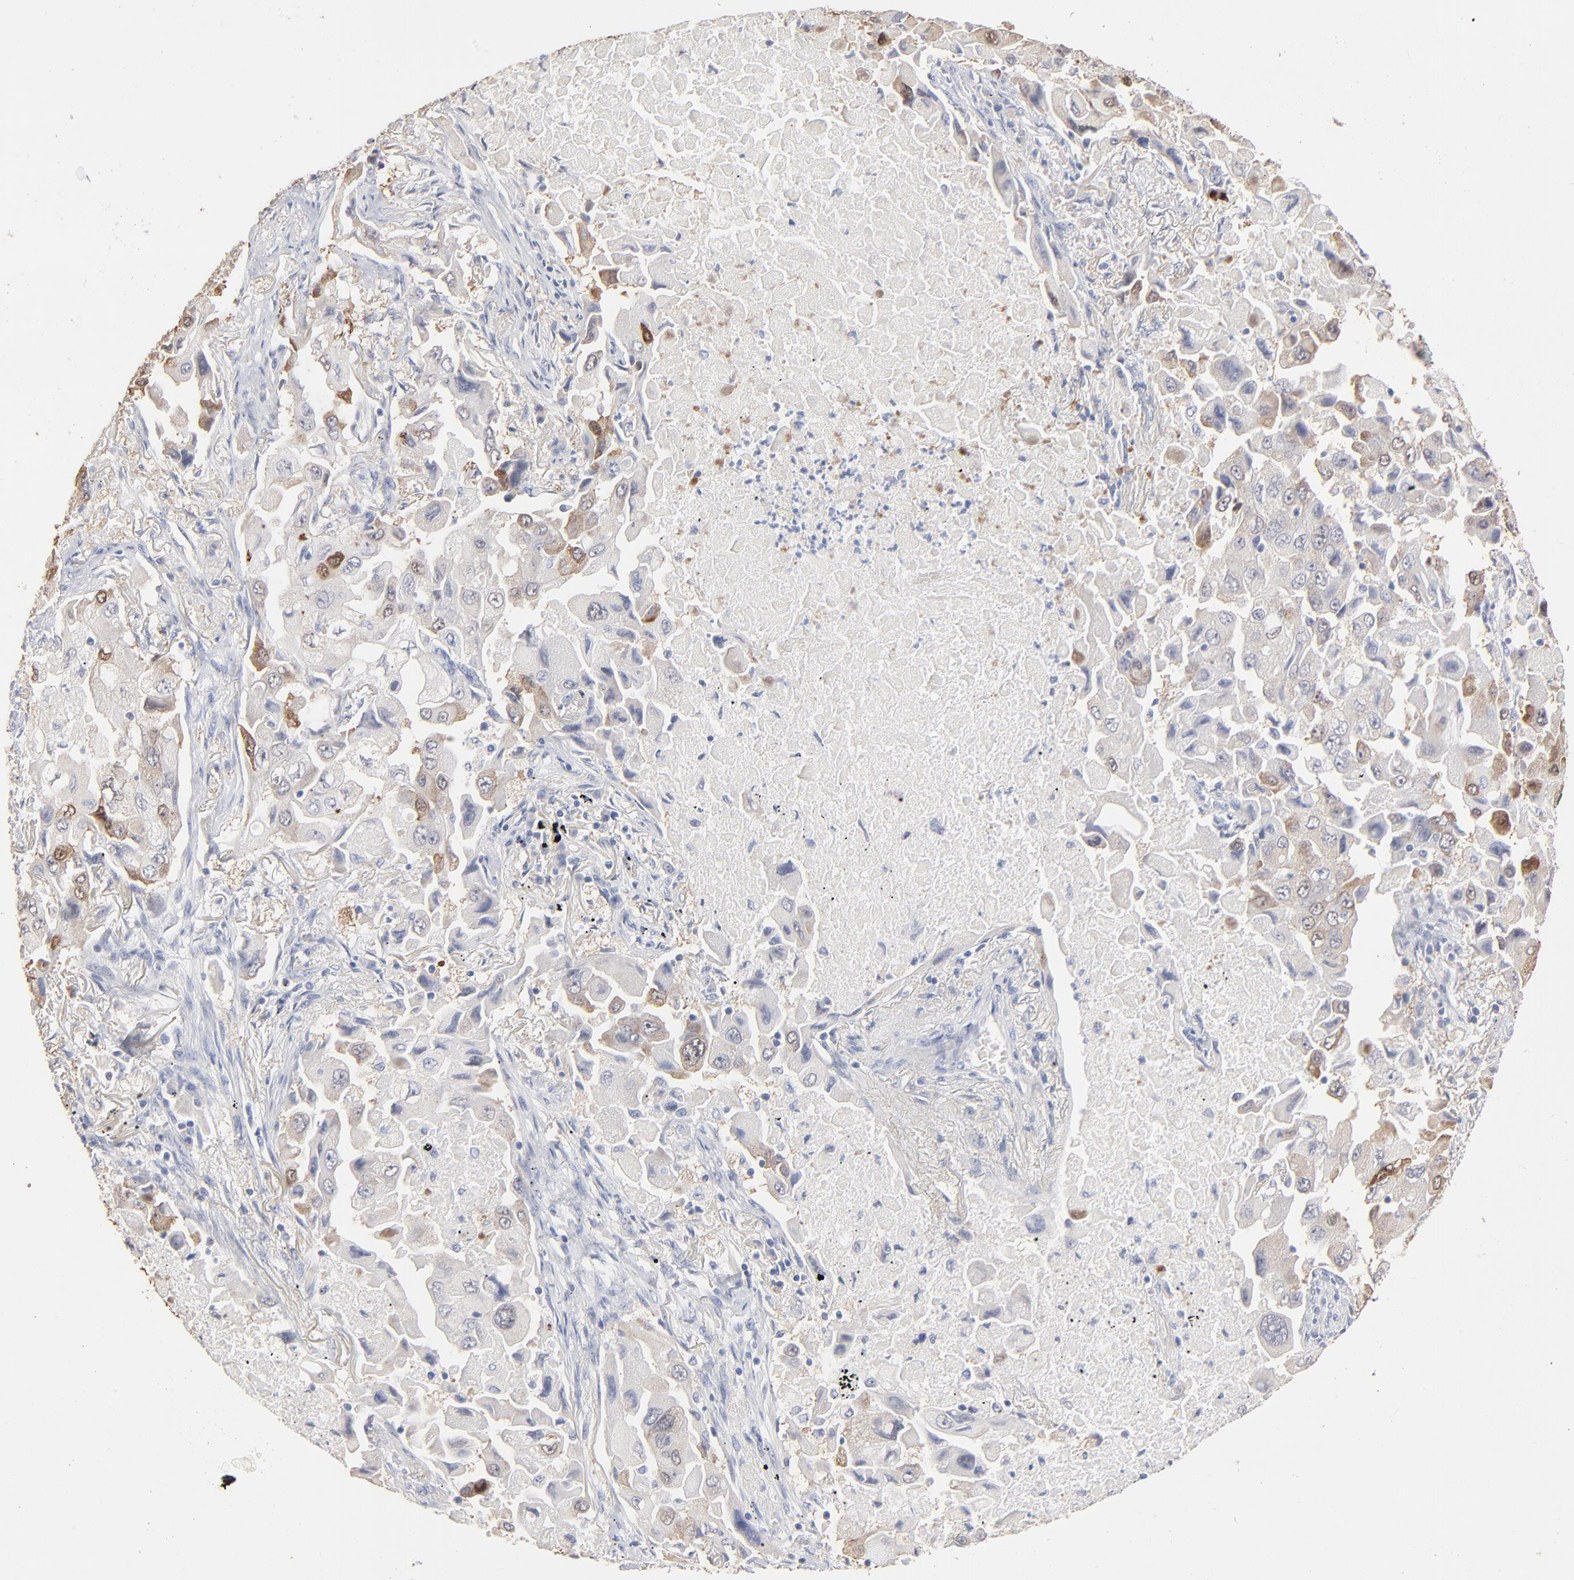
{"staining": {"intensity": "weak", "quantity": ">75%", "location": "cytoplasmic/membranous,nuclear"}, "tissue": "lung cancer", "cell_type": "Tumor cells", "image_type": "cancer", "snomed": [{"axis": "morphology", "description": "Adenocarcinoma, NOS"}, {"axis": "topography", "description": "Lung"}], "caption": "Immunohistochemical staining of lung cancer exhibits low levels of weak cytoplasmic/membranous and nuclear protein staining in about >75% of tumor cells.", "gene": "DNAL4", "patient": {"sex": "female", "age": 65}}